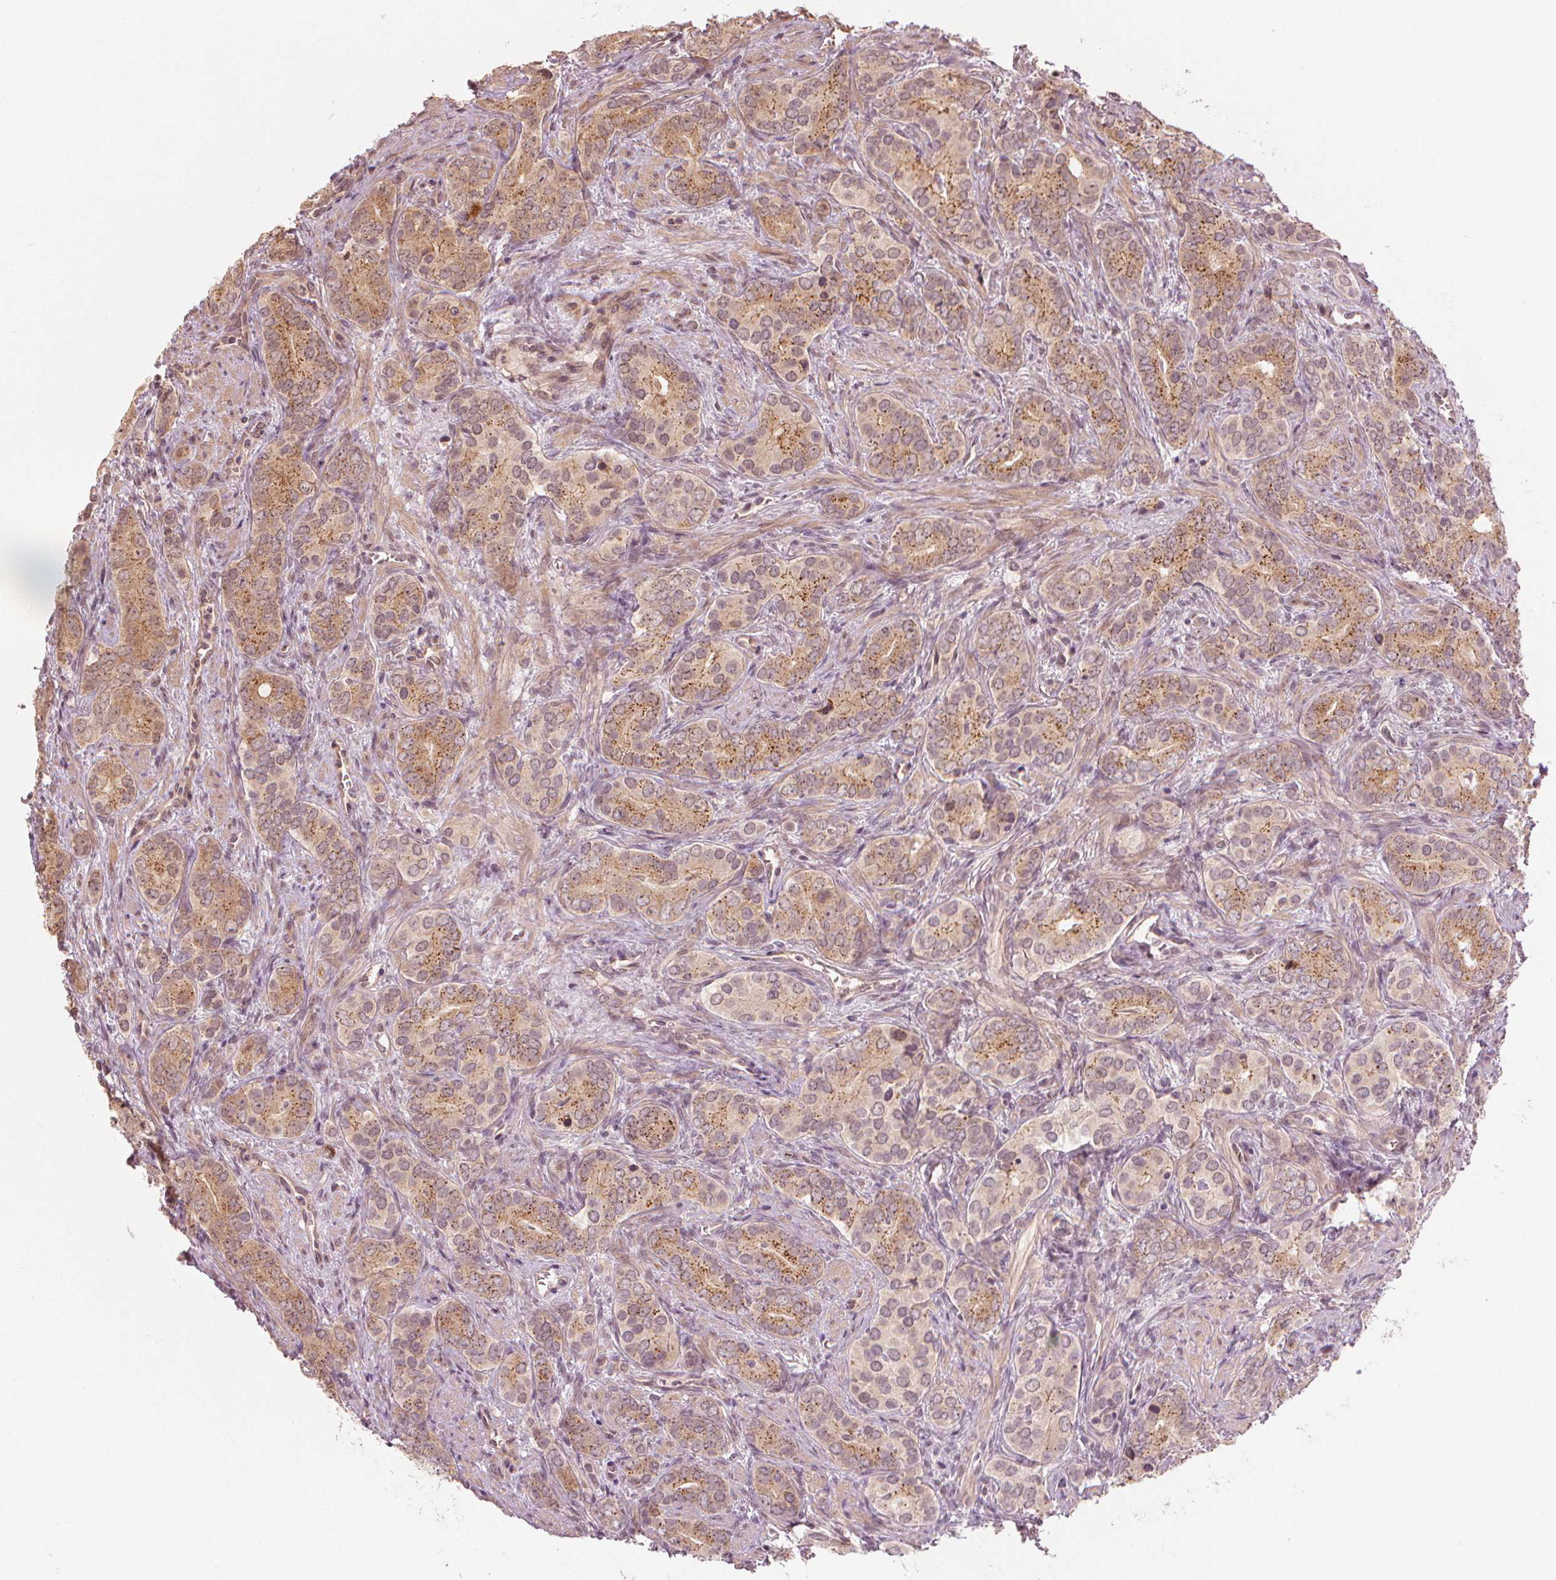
{"staining": {"intensity": "moderate", "quantity": ">75%", "location": "cytoplasmic/membranous,nuclear"}, "tissue": "prostate cancer", "cell_type": "Tumor cells", "image_type": "cancer", "snomed": [{"axis": "morphology", "description": "Adenocarcinoma, High grade"}, {"axis": "topography", "description": "Prostate"}], "caption": "Immunohistochemical staining of human prostate cancer reveals medium levels of moderate cytoplasmic/membranous and nuclear staining in approximately >75% of tumor cells.", "gene": "CLBA1", "patient": {"sex": "male", "age": 84}}